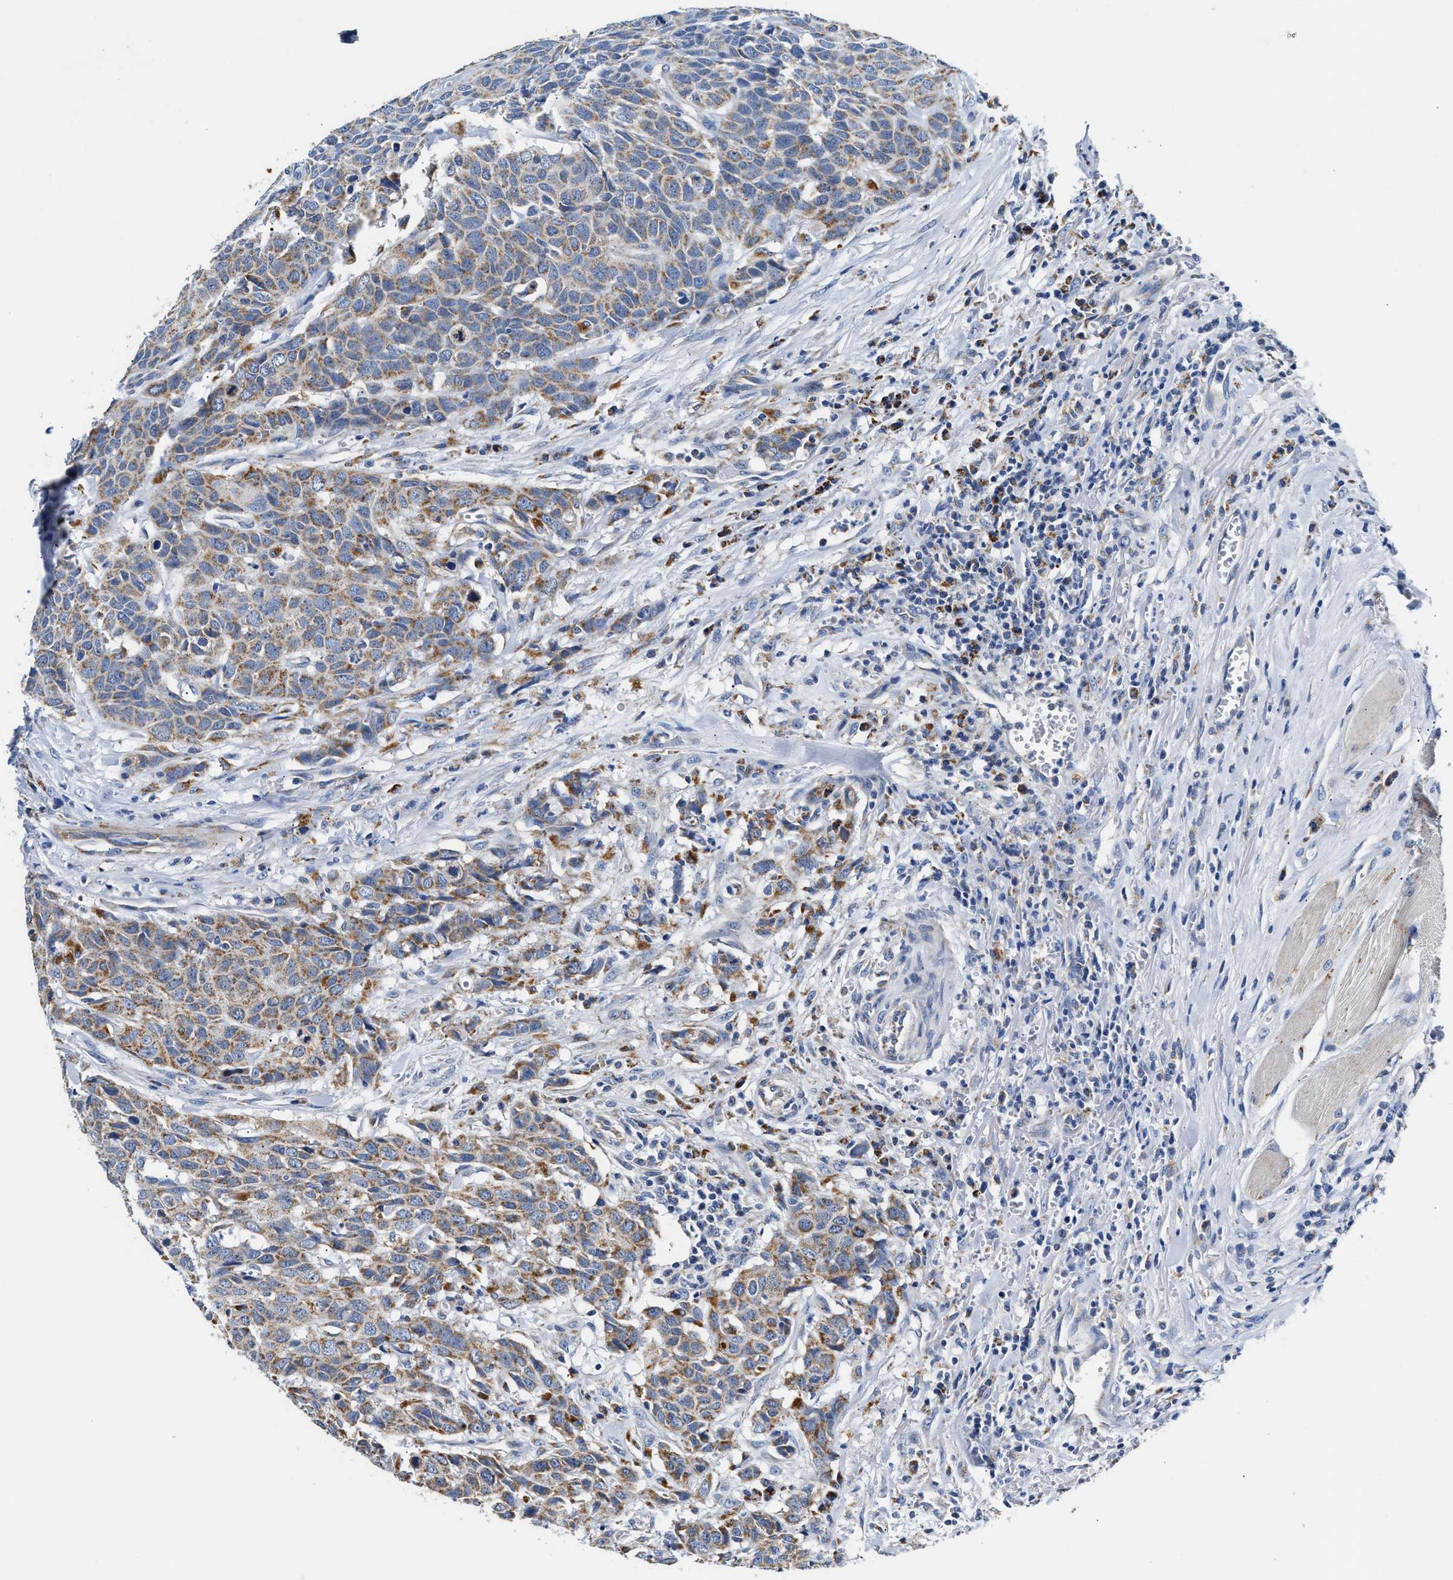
{"staining": {"intensity": "moderate", "quantity": ">75%", "location": "cytoplasmic/membranous"}, "tissue": "head and neck cancer", "cell_type": "Tumor cells", "image_type": "cancer", "snomed": [{"axis": "morphology", "description": "Squamous cell carcinoma, NOS"}, {"axis": "topography", "description": "Head-Neck"}], "caption": "Human squamous cell carcinoma (head and neck) stained with a protein marker shows moderate staining in tumor cells.", "gene": "ACADVL", "patient": {"sex": "male", "age": 66}}